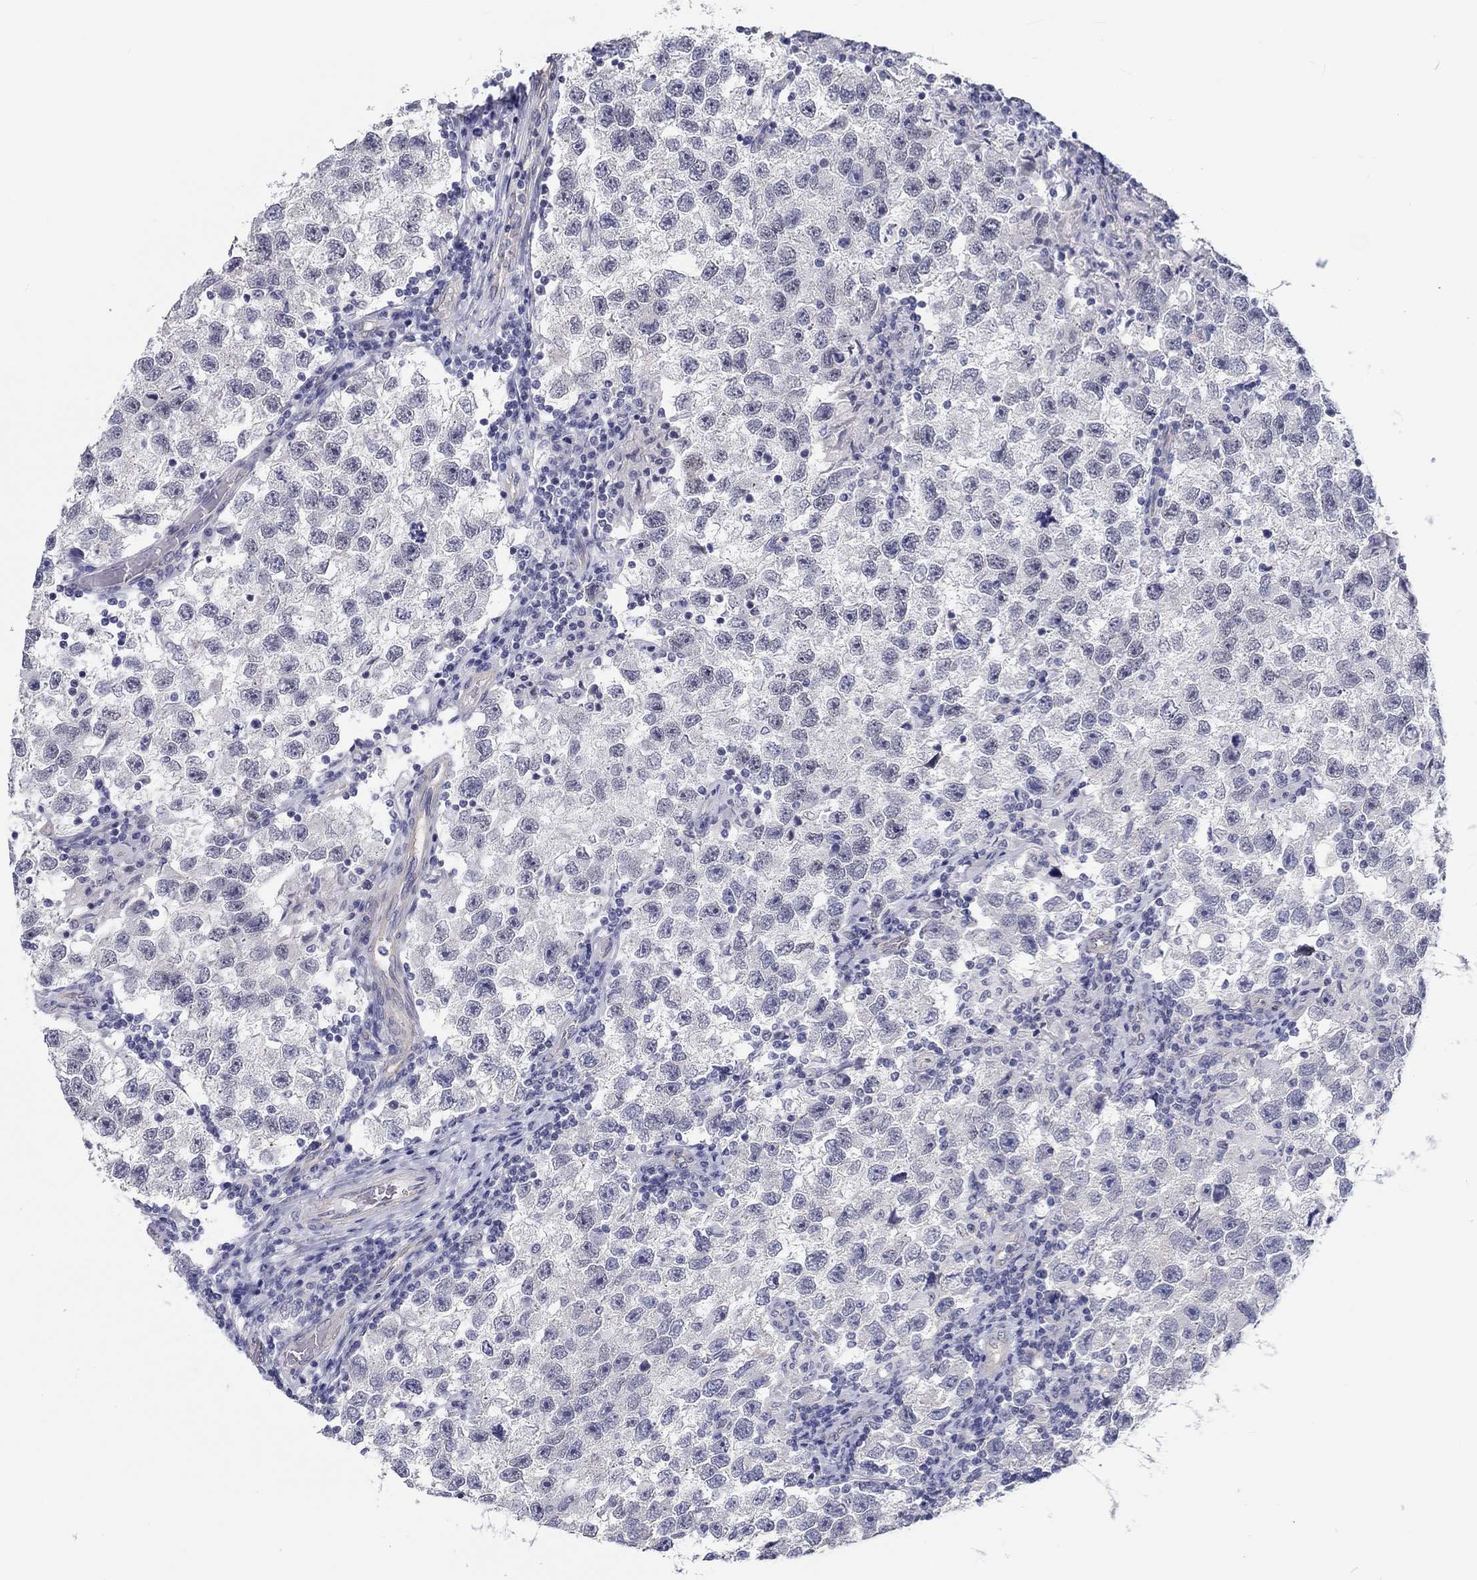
{"staining": {"intensity": "negative", "quantity": "none", "location": "none"}, "tissue": "testis cancer", "cell_type": "Tumor cells", "image_type": "cancer", "snomed": [{"axis": "morphology", "description": "Seminoma, NOS"}, {"axis": "topography", "description": "Testis"}], "caption": "Immunohistochemical staining of human seminoma (testis) demonstrates no significant expression in tumor cells.", "gene": "CRYGD", "patient": {"sex": "male", "age": 26}}